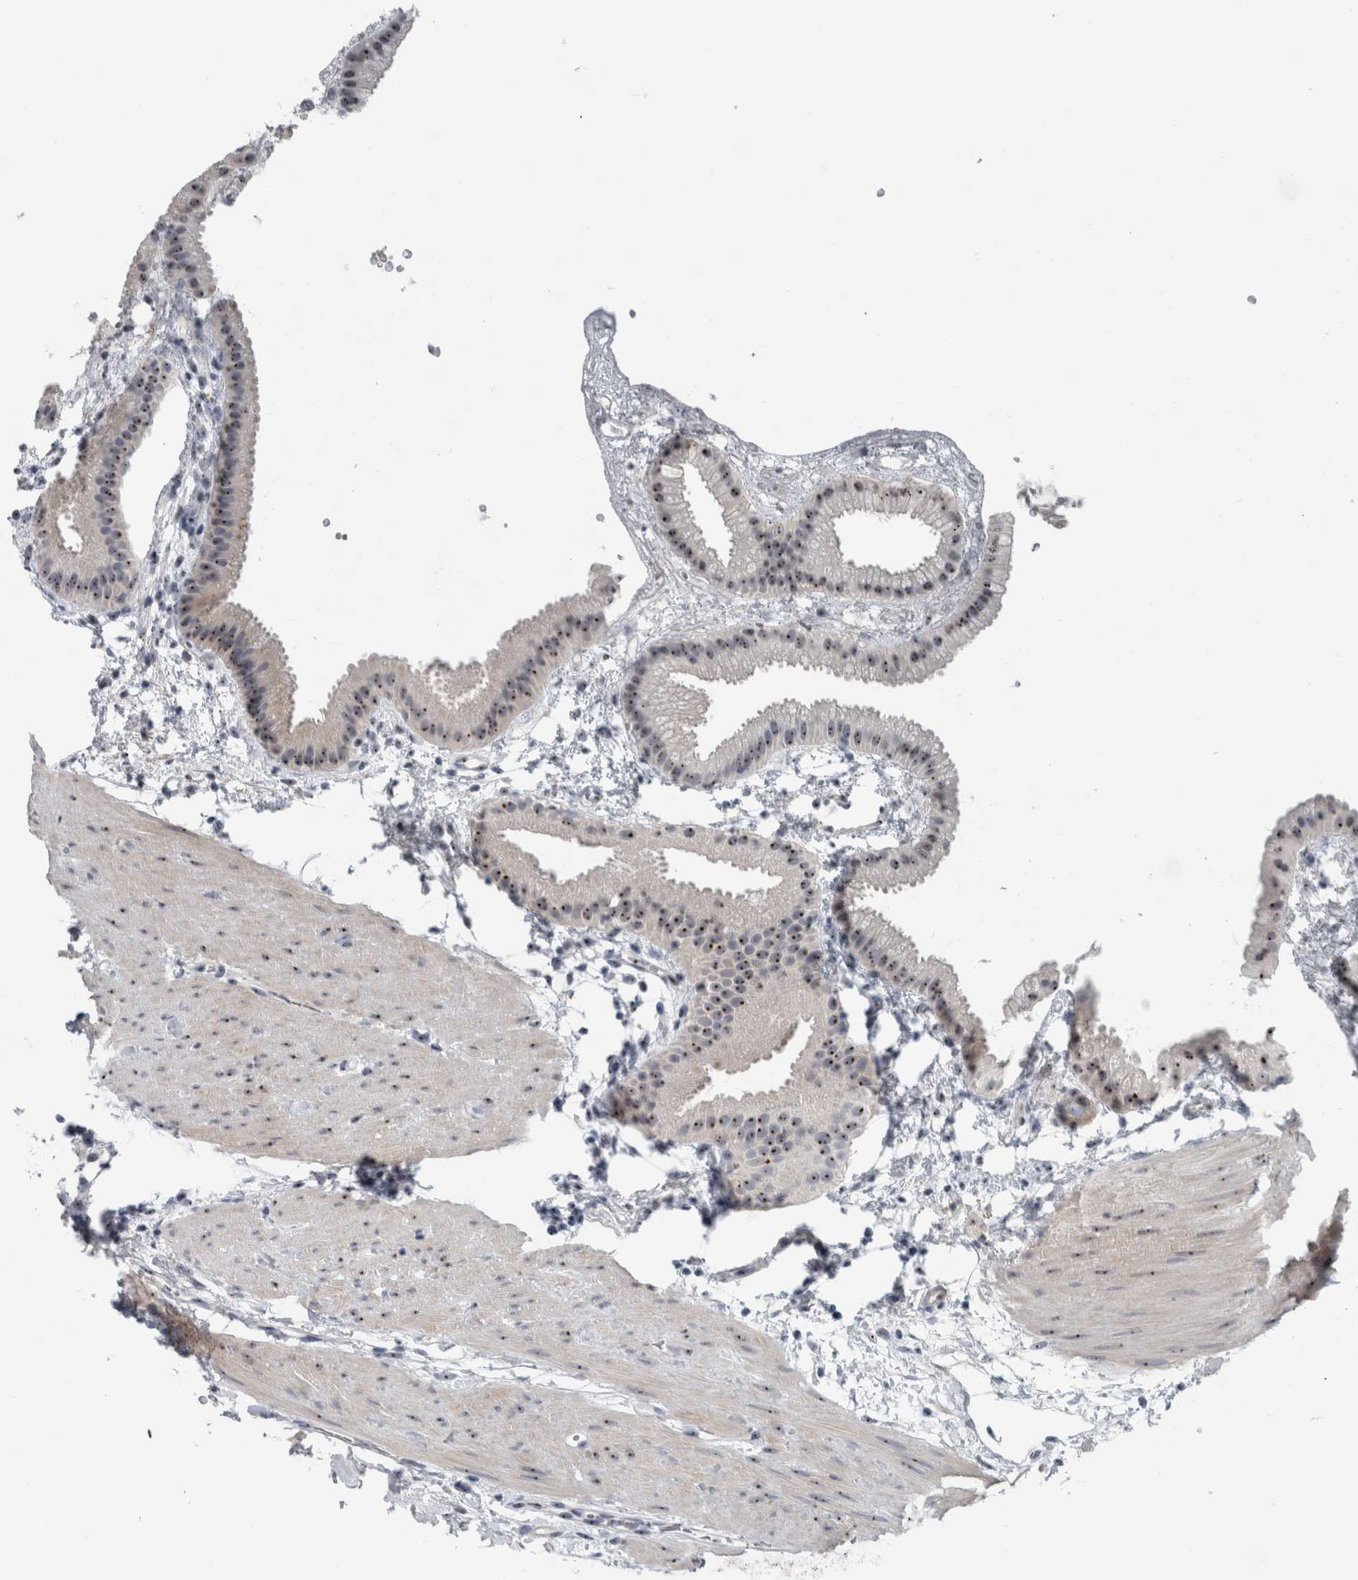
{"staining": {"intensity": "moderate", "quantity": ">75%", "location": "nuclear"}, "tissue": "gallbladder", "cell_type": "Glandular cells", "image_type": "normal", "snomed": [{"axis": "morphology", "description": "Normal tissue, NOS"}, {"axis": "topography", "description": "Gallbladder"}], "caption": "Immunohistochemical staining of unremarkable human gallbladder demonstrates >75% levels of moderate nuclear protein positivity in approximately >75% of glandular cells. (DAB (3,3'-diaminobenzidine) = brown stain, brightfield microscopy at high magnification).", "gene": "UTP6", "patient": {"sex": "female", "age": 64}}